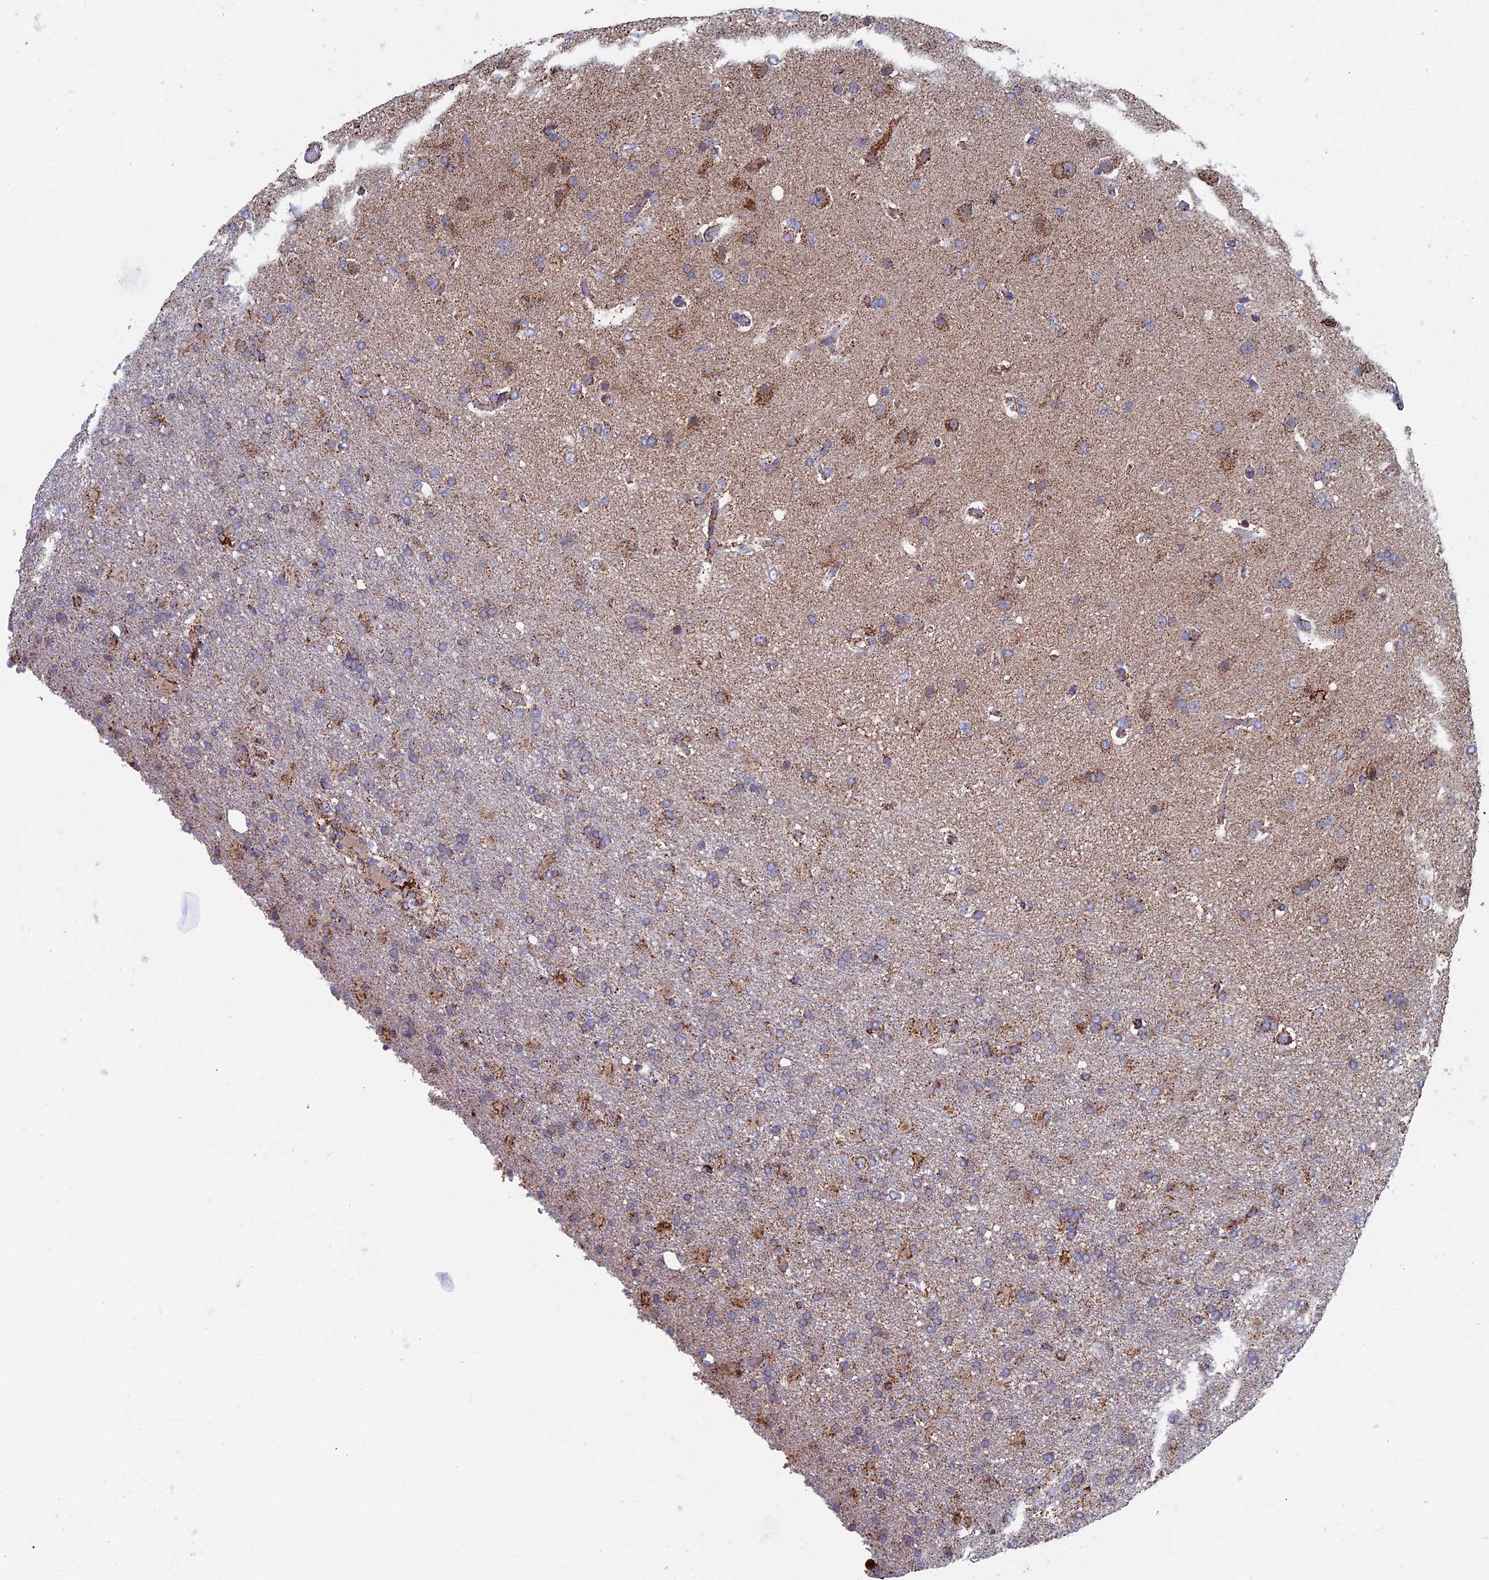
{"staining": {"intensity": "weak", "quantity": ">75%", "location": "cytoplasmic/membranous"}, "tissue": "glioma", "cell_type": "Tumor cells", "image_type": "cancer", "snomed": [{"axis": "morphology", "description": "Glioma, malignant, High grade"}, {"axis": "topography", "description": "Brain"}], "caption": "This image demonstrates high-grade glioma (malignant) stained with immunohistochemistry to label a protein in brown. The cytoplasmic/membranous of tumor cells show weak positivity for the protein. Nuclei are counter-stained blue.", "gene": "SEC24D", "patient": {"sex": "female", "age": 74}}